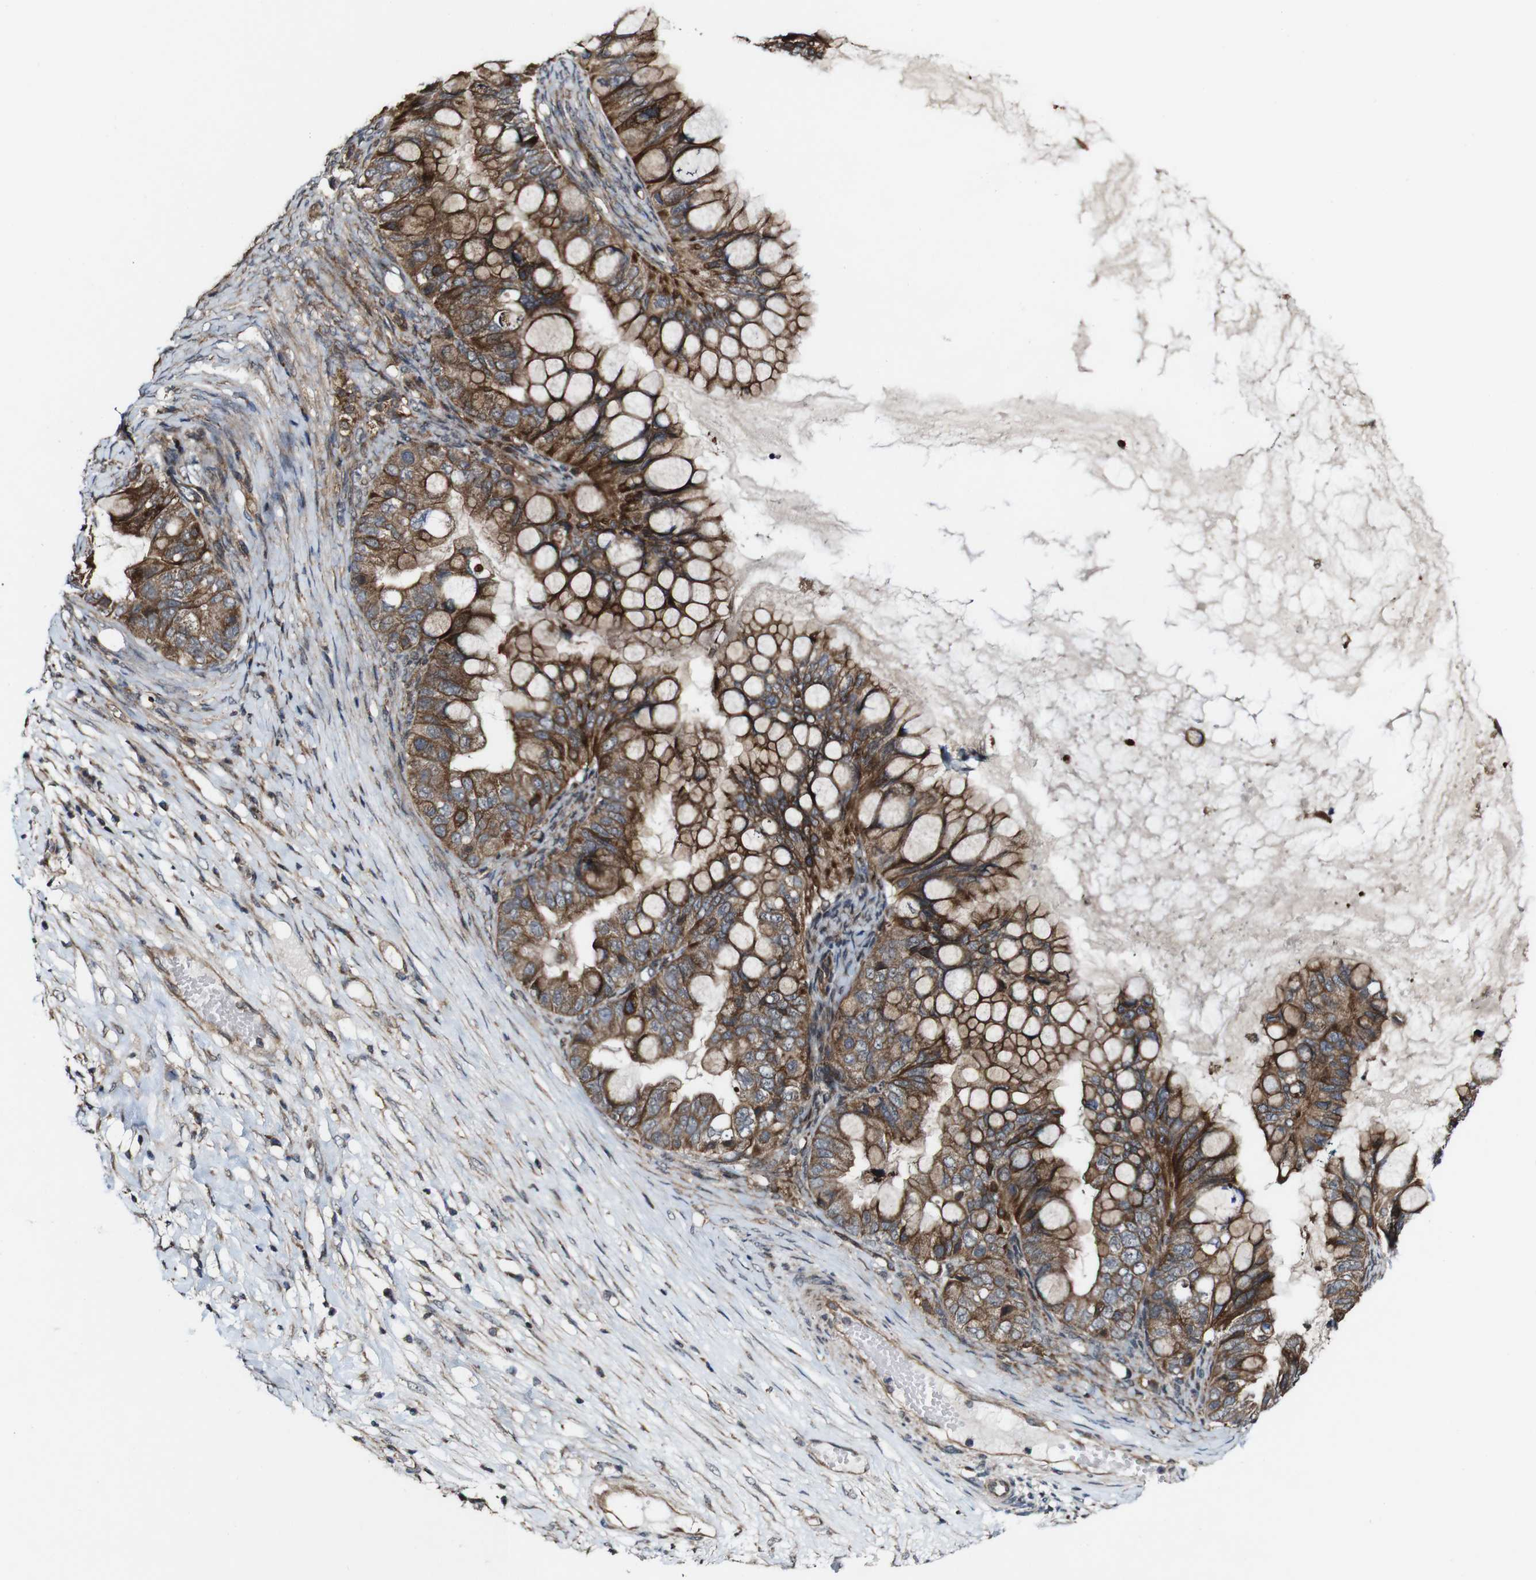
{"staining": {"intensity": "moderate", "quantity": ">75%", "location": "cytoplasmic/membranous"}, "tissue": "ovarian cancer", "cell_type": "Tumor cells", "image_type": "cancer", "snomed": [{"axis": "morphology", "description": "Cystadenocarcinoma, mucinous, NOS"}, {"axis": "topography", "description": "Ovary"}], "caption": "The immunohistochemical stain highlights moderate cytoplasmic/membranous expression in tumor cells of mucinous cystadenocarcinoma (ovarian) tissue.", "gene": "BTN3A3", "patient": {"sex": "female", "age": 80}}